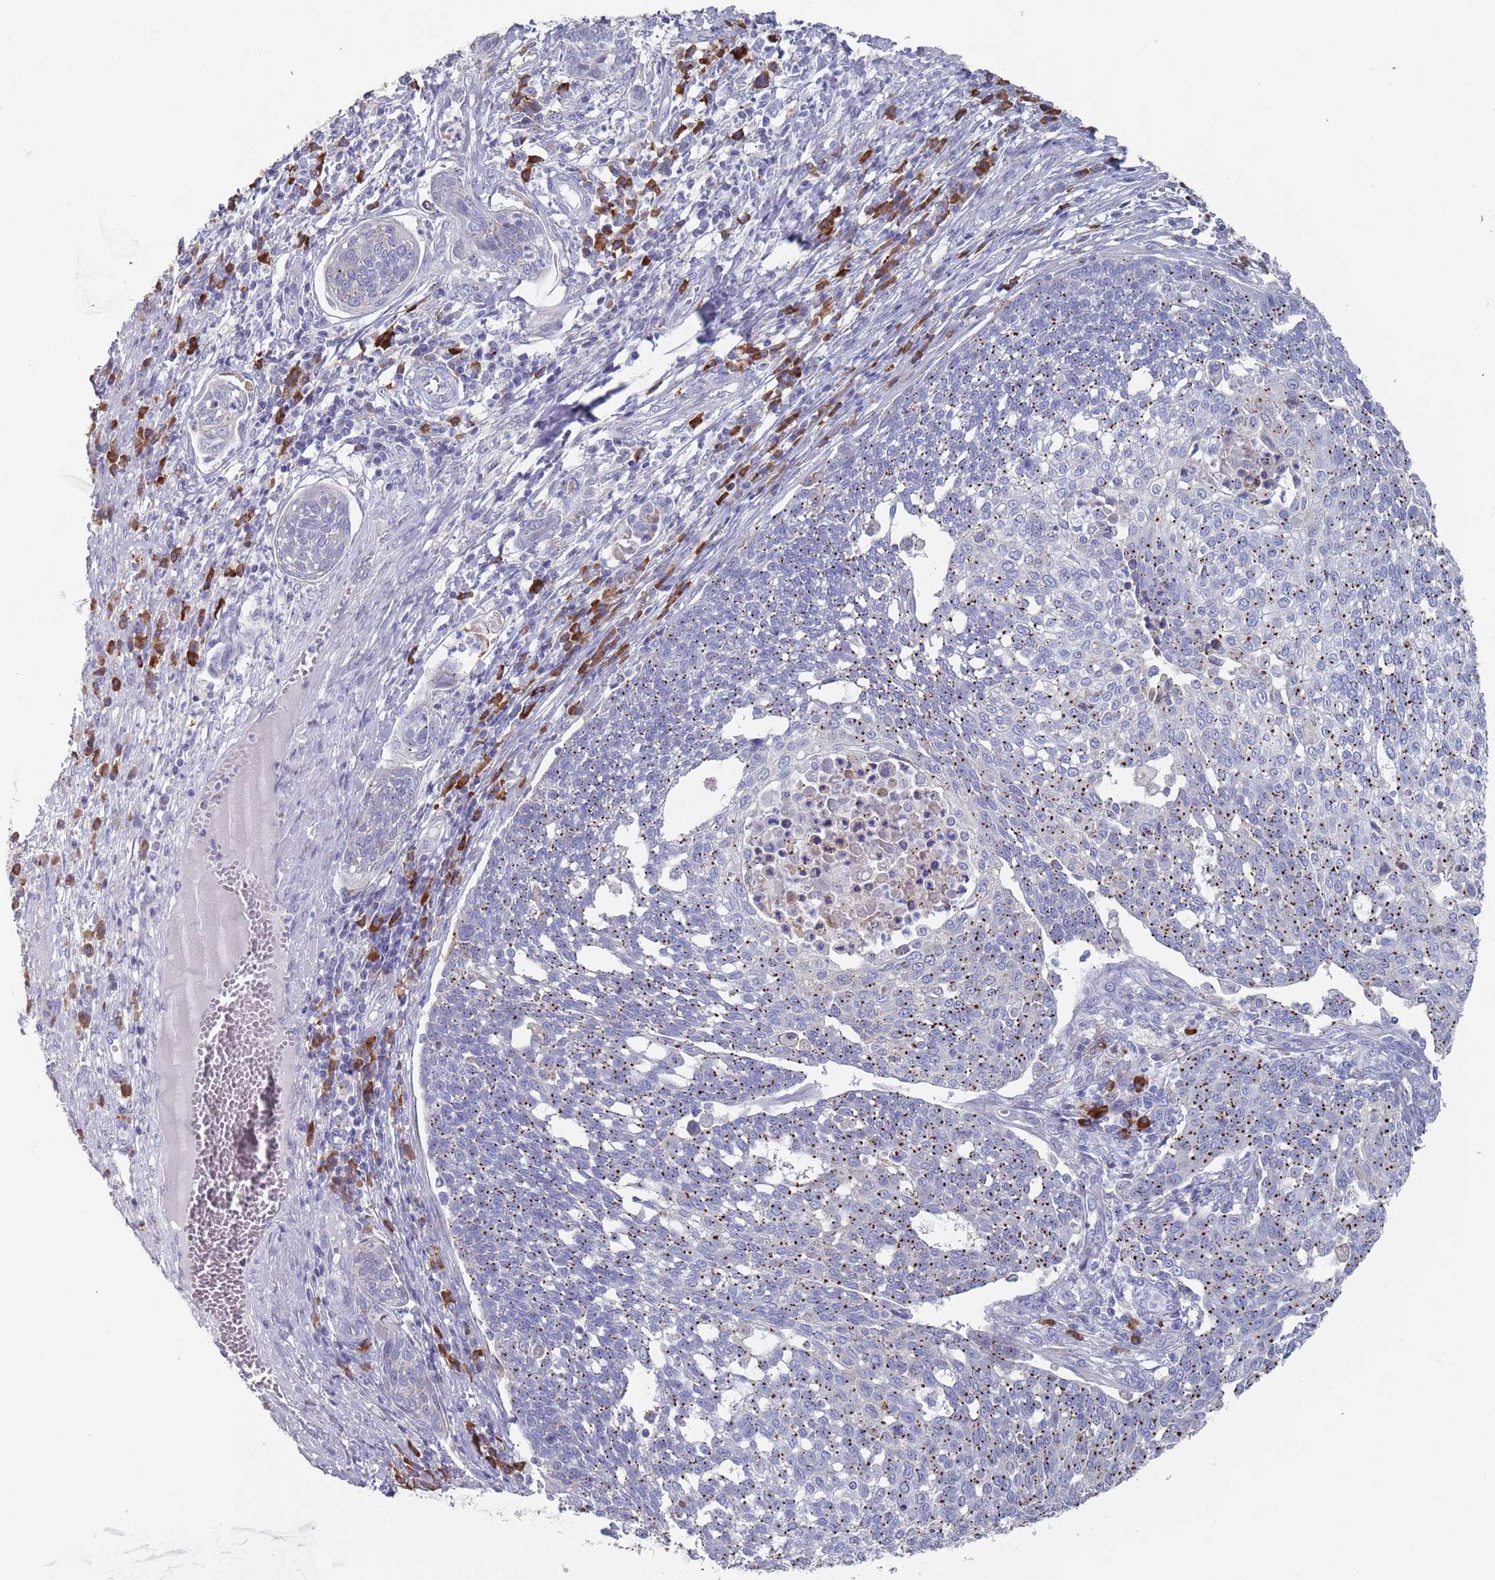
{"staining": {"intensity": "moderate", "quantity": "25%-75%", "location": "cytoplasmic/membranous"}, "tissue": "cervical cancer", "cell_type": "Tumor cells", "image_type": "cancer", "snomed": [{"axis": "morphology", "description": "Squamous cell carcinoma, NOS"}, {"axis": "topography", "description": "Cervix"}], "caption": "High-magnification brightfield microscopy of squamous cell carcinoma (cervical) stained with DAB (3,3'-diaminobenzidine) (brown) and counterstained with hematoxylin (blue). tumor cells exhibit moderate cytoplasmic/membranous staining is appreciated in approximately25%-75% of cells.", "gene": "MAT1A", "patient": {"sex": "female", "age": 34}}